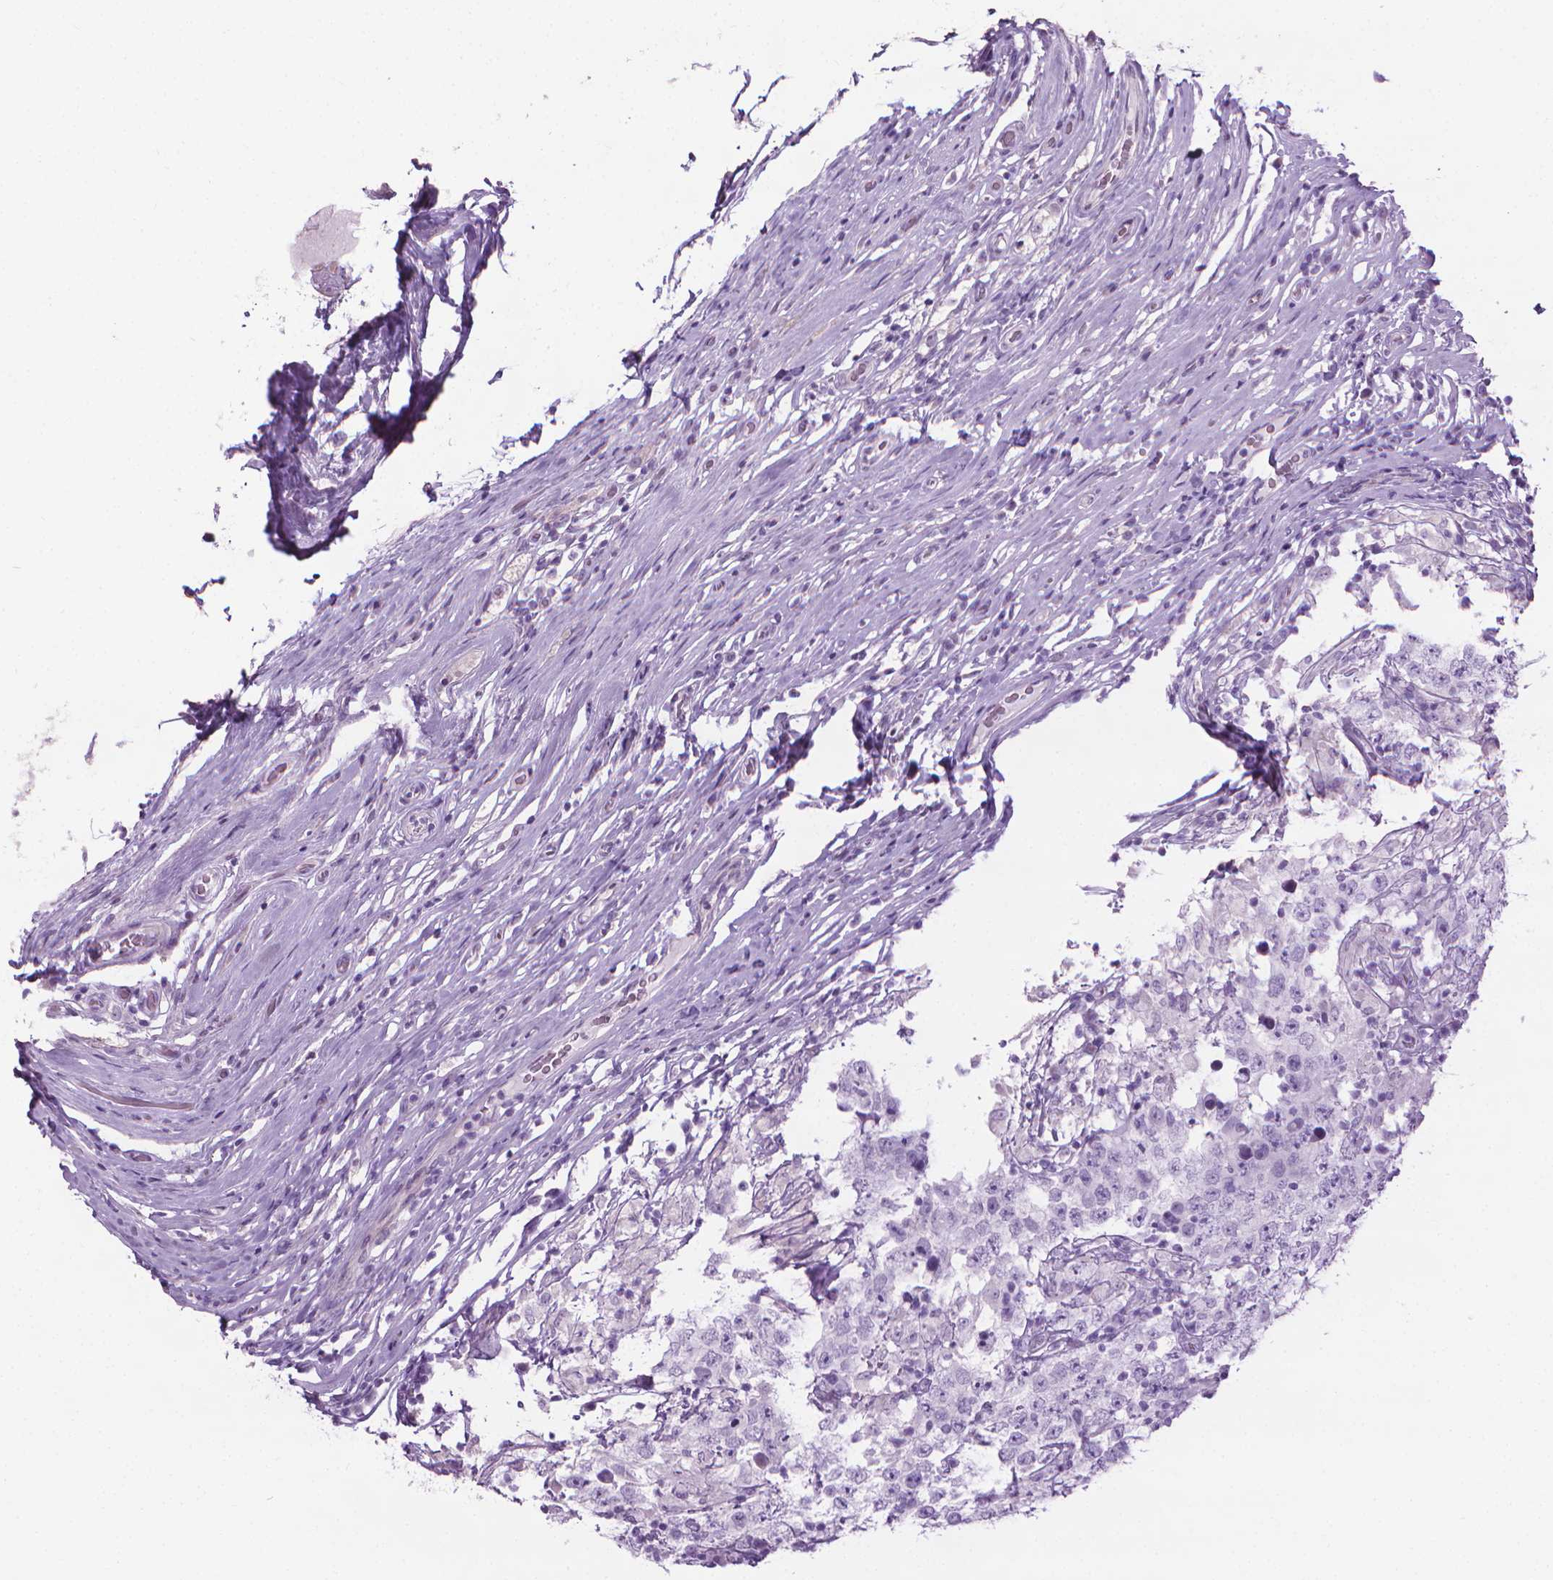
{"staining": {"intensity": "negative", "quantity": "none", "location": "none"}, "tissue": "testis cancer", "cell_type": "Tumor cells", "image_type": "cancer", "snomed": [{"axis": "morphology", "description": "Seminoma, NOS"}, {"axis": "morphology", "description": "Carcinoma, Embryonal, NOS"}, {"axis": "topography", "description": "Testis"}], "caption": "Human testis cancer (seminoma) stained for a protein using immunohistochemistry (IHC) shows no positivity in tumor cells.", "gene": "DNAI7", "patient": {"sex": "male", "age": 41}}